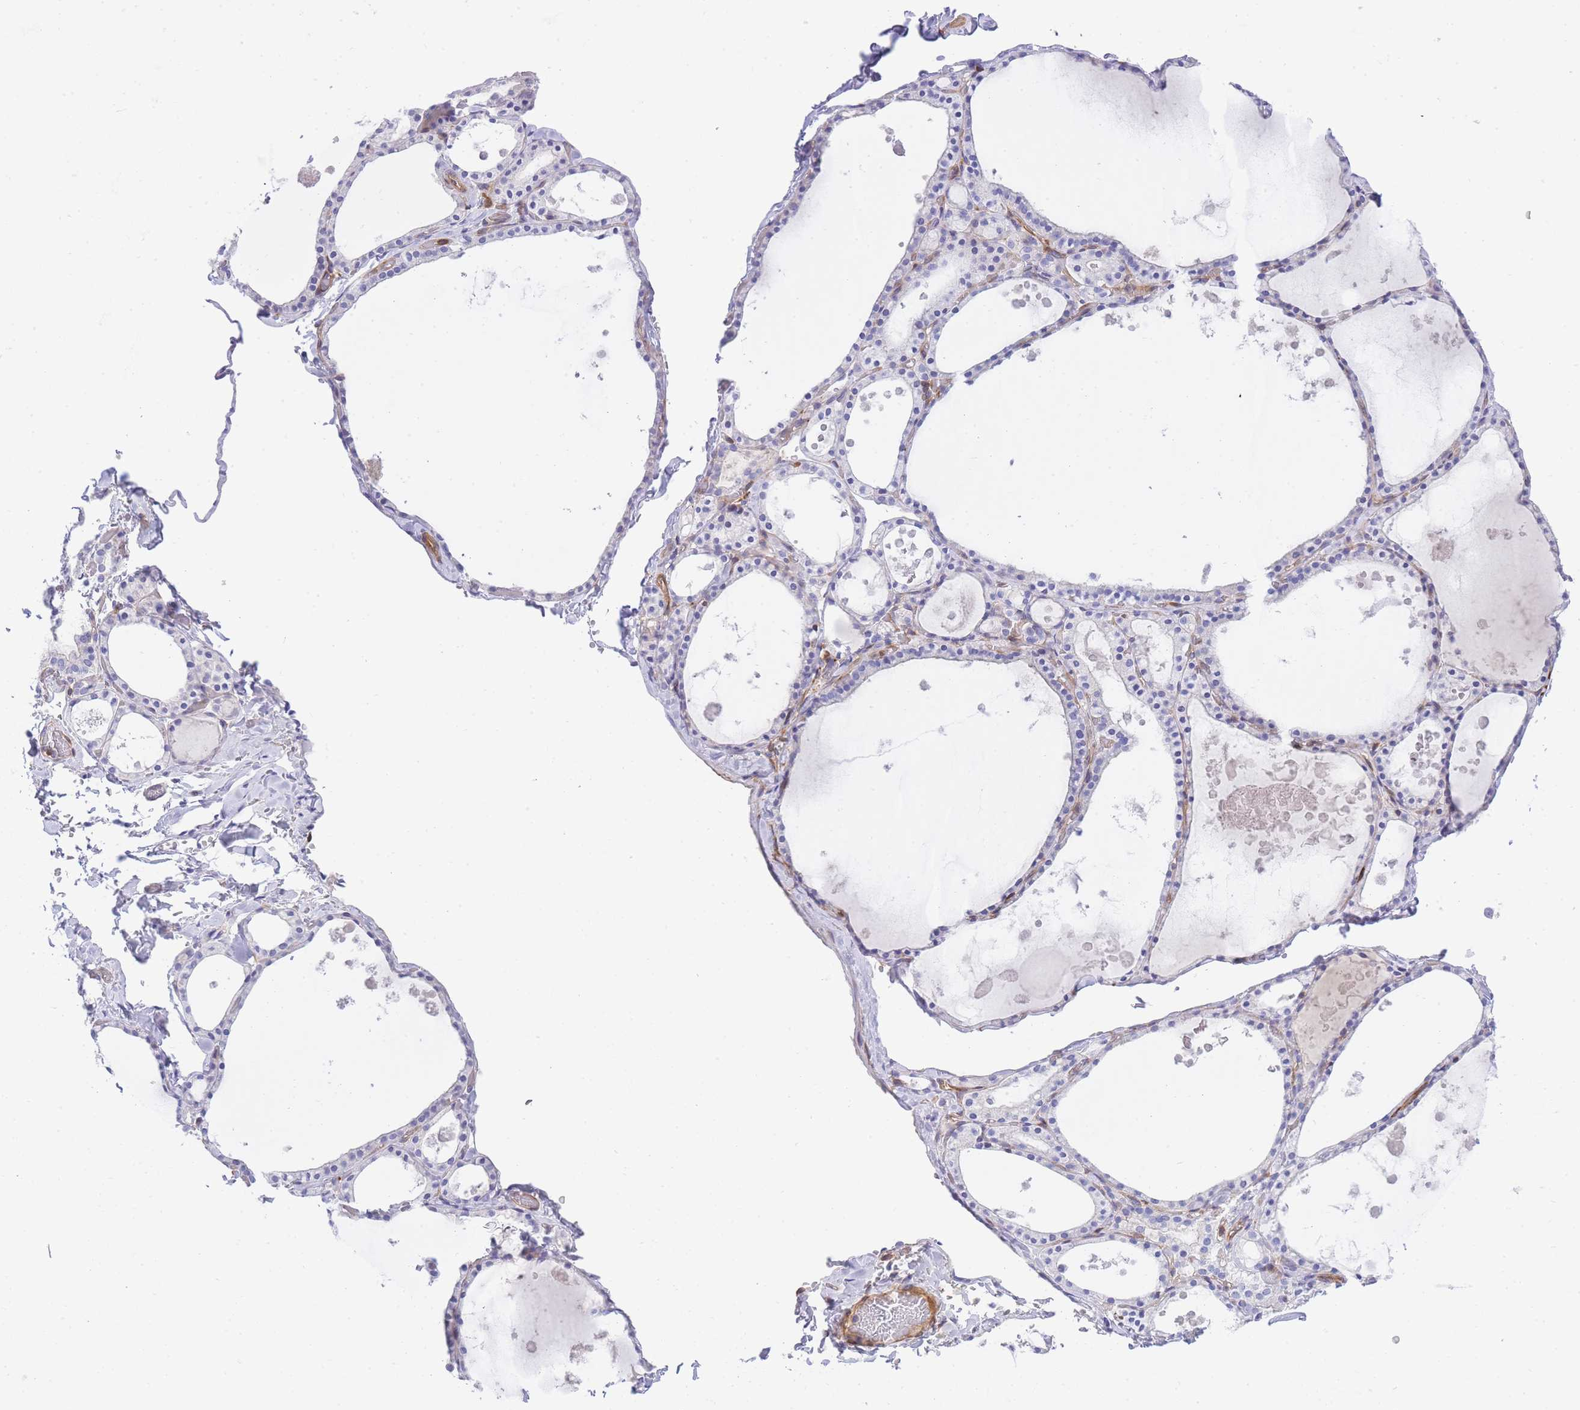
{"staining": {"intensity": "negative", "quantity": "none", "location": "none"}, "tissue": "thyroid gland", "cell_type": "Glandular cells", "image_type": "normal", "snomed": [{"axis": "morphology", "description": "Normal tissue, NOS"}, {"axis": "topography", "description": "Thyroid gland"}], "caption": "Immunohistochemistry (IHC) image of unremarkable thyroid gland: human thyroid gland stained with DAB displays no significant protein staining in glandular cells.", "gene": "FBN3", "patient": {"sex": "male", "age": 56}}